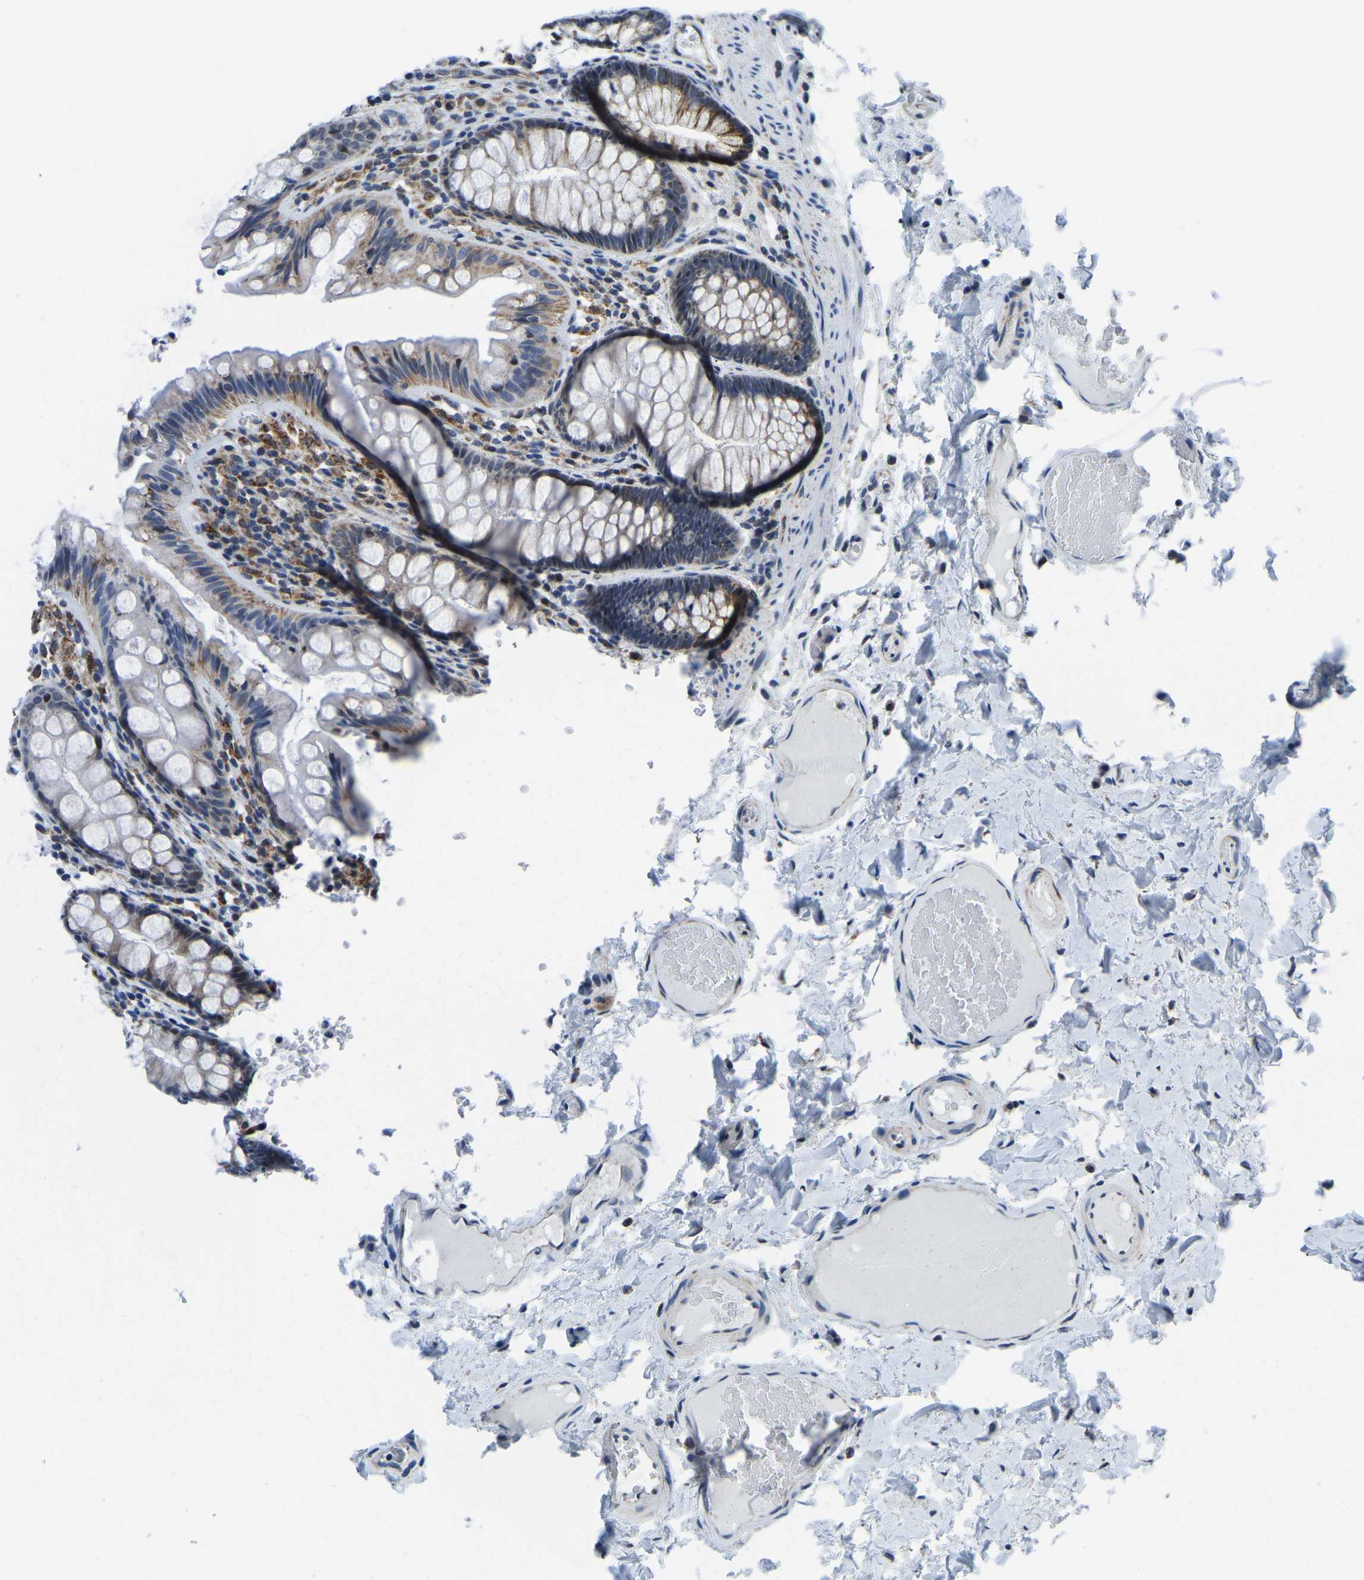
{"staining": {"intensity": "weak", "quantity": "25%-75%", "location": "cytoplasmic/membranous"}, "tissue": "colon", "cell_type": "Endothelial cells", "image_type": "normal", "snomed": [{"axis": "morphology", "description": "Normal tissue, NOS"}, {"axis": "topography", "description": "Colon"}], "caption": "Immunohistochemistry (IHC) histopathology image of unremarkable colon: colon stained using IHC demonstrates low levels of weak protein expression localized specifically in the cytoplasmic/membranous of endothelial cells, appearing as a cytoplasmic/membranous brown color.", "gene": "BNIP3L", "patient": {"sex": "female", "age": 56}}